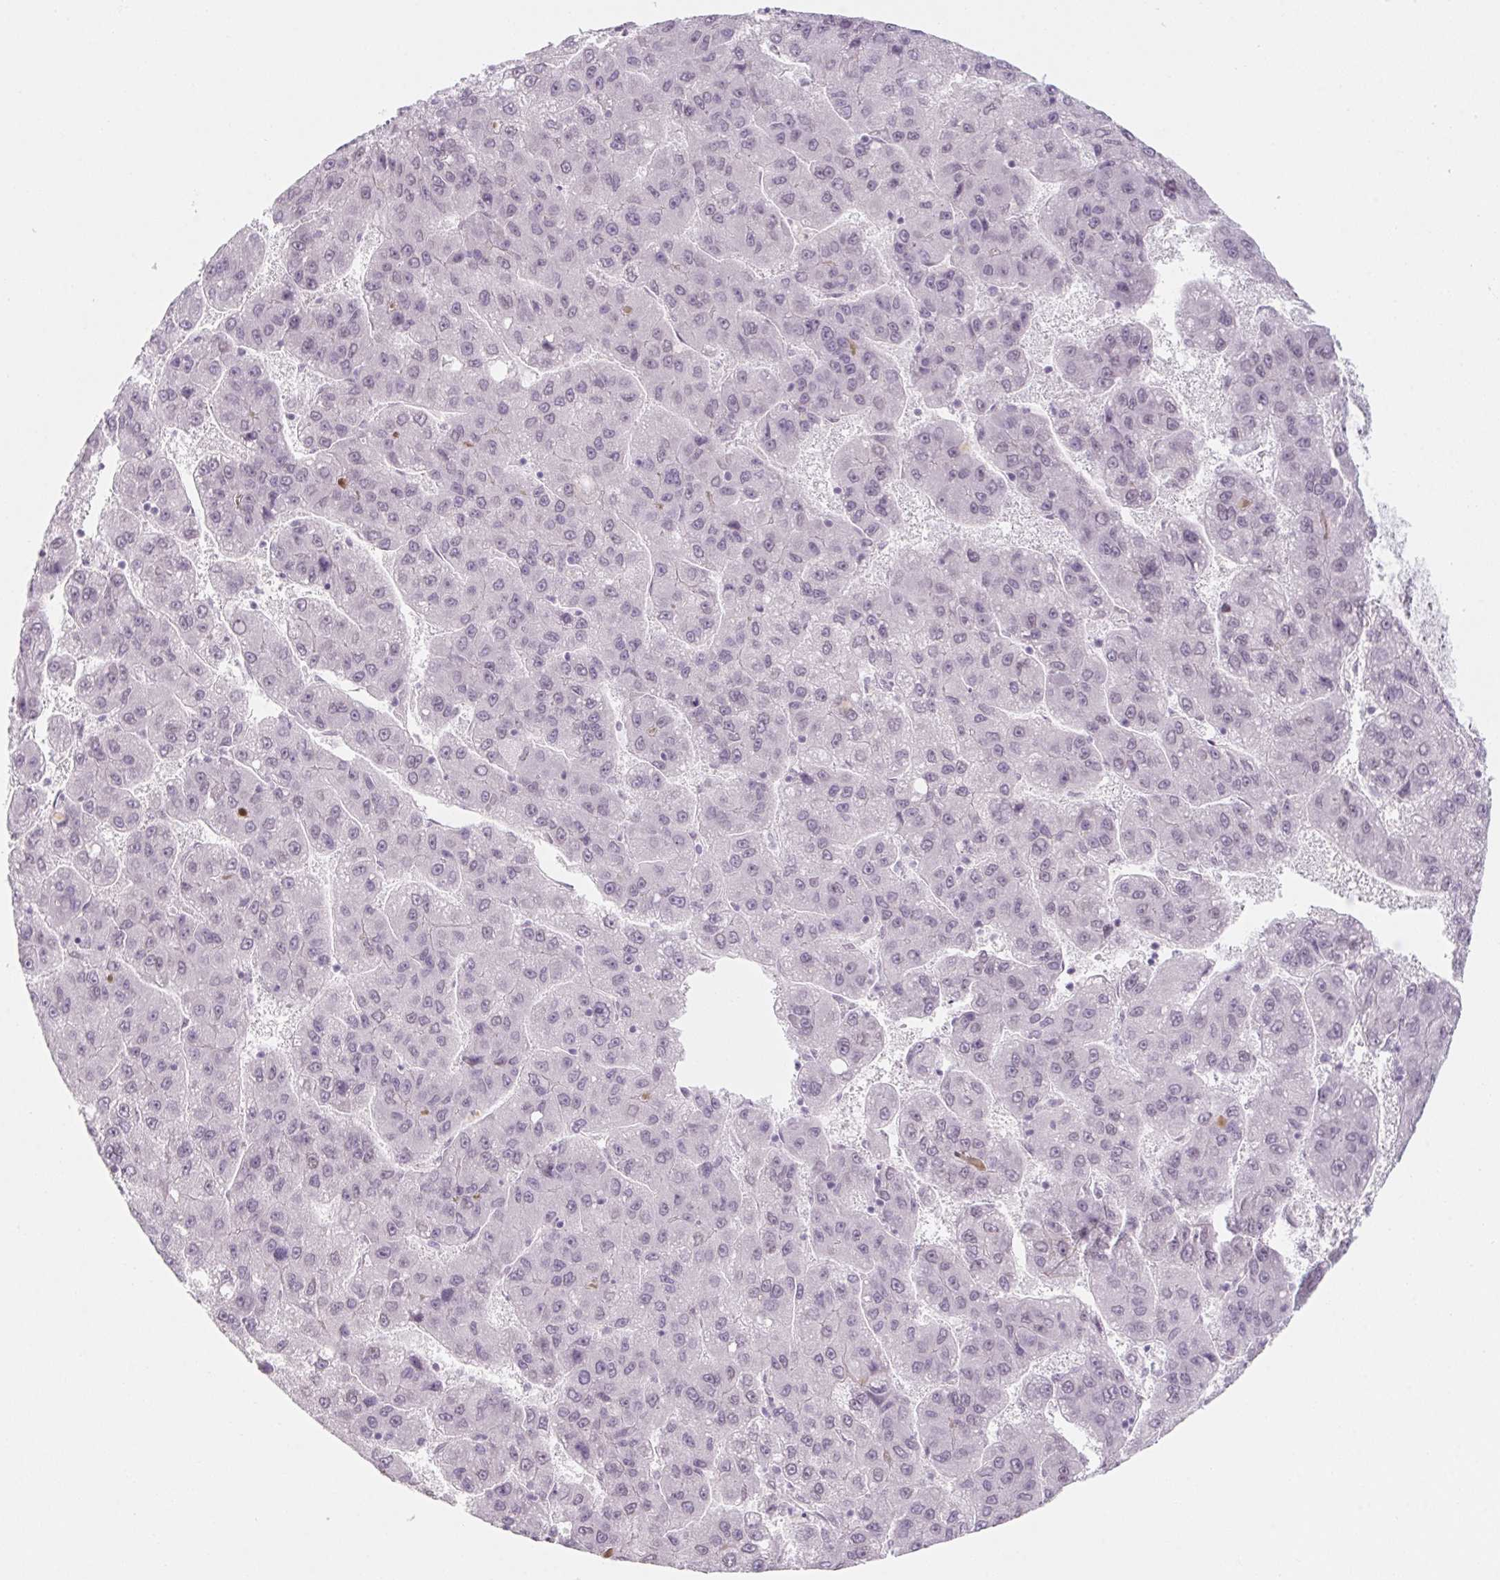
{"staining": {"intensity": "negative", "quantity": "none", "location": "none"}, "tissue": "liver cancer", "cell_type": "Tumor cells", "image_type": "cancer", "snomed": [{"axis": "morphology", "description": "Carcinoma, Hepatocellular, NOS"}, {"axis": "topography", "description": "Liver"}], "caption": "Immunohistochemical staining of liver hepatocellular carcinoma exhibits no significant positivity in tumor cells.", "gene": "KCNQ2", "patient": {"sex": "female", "age": 82}}